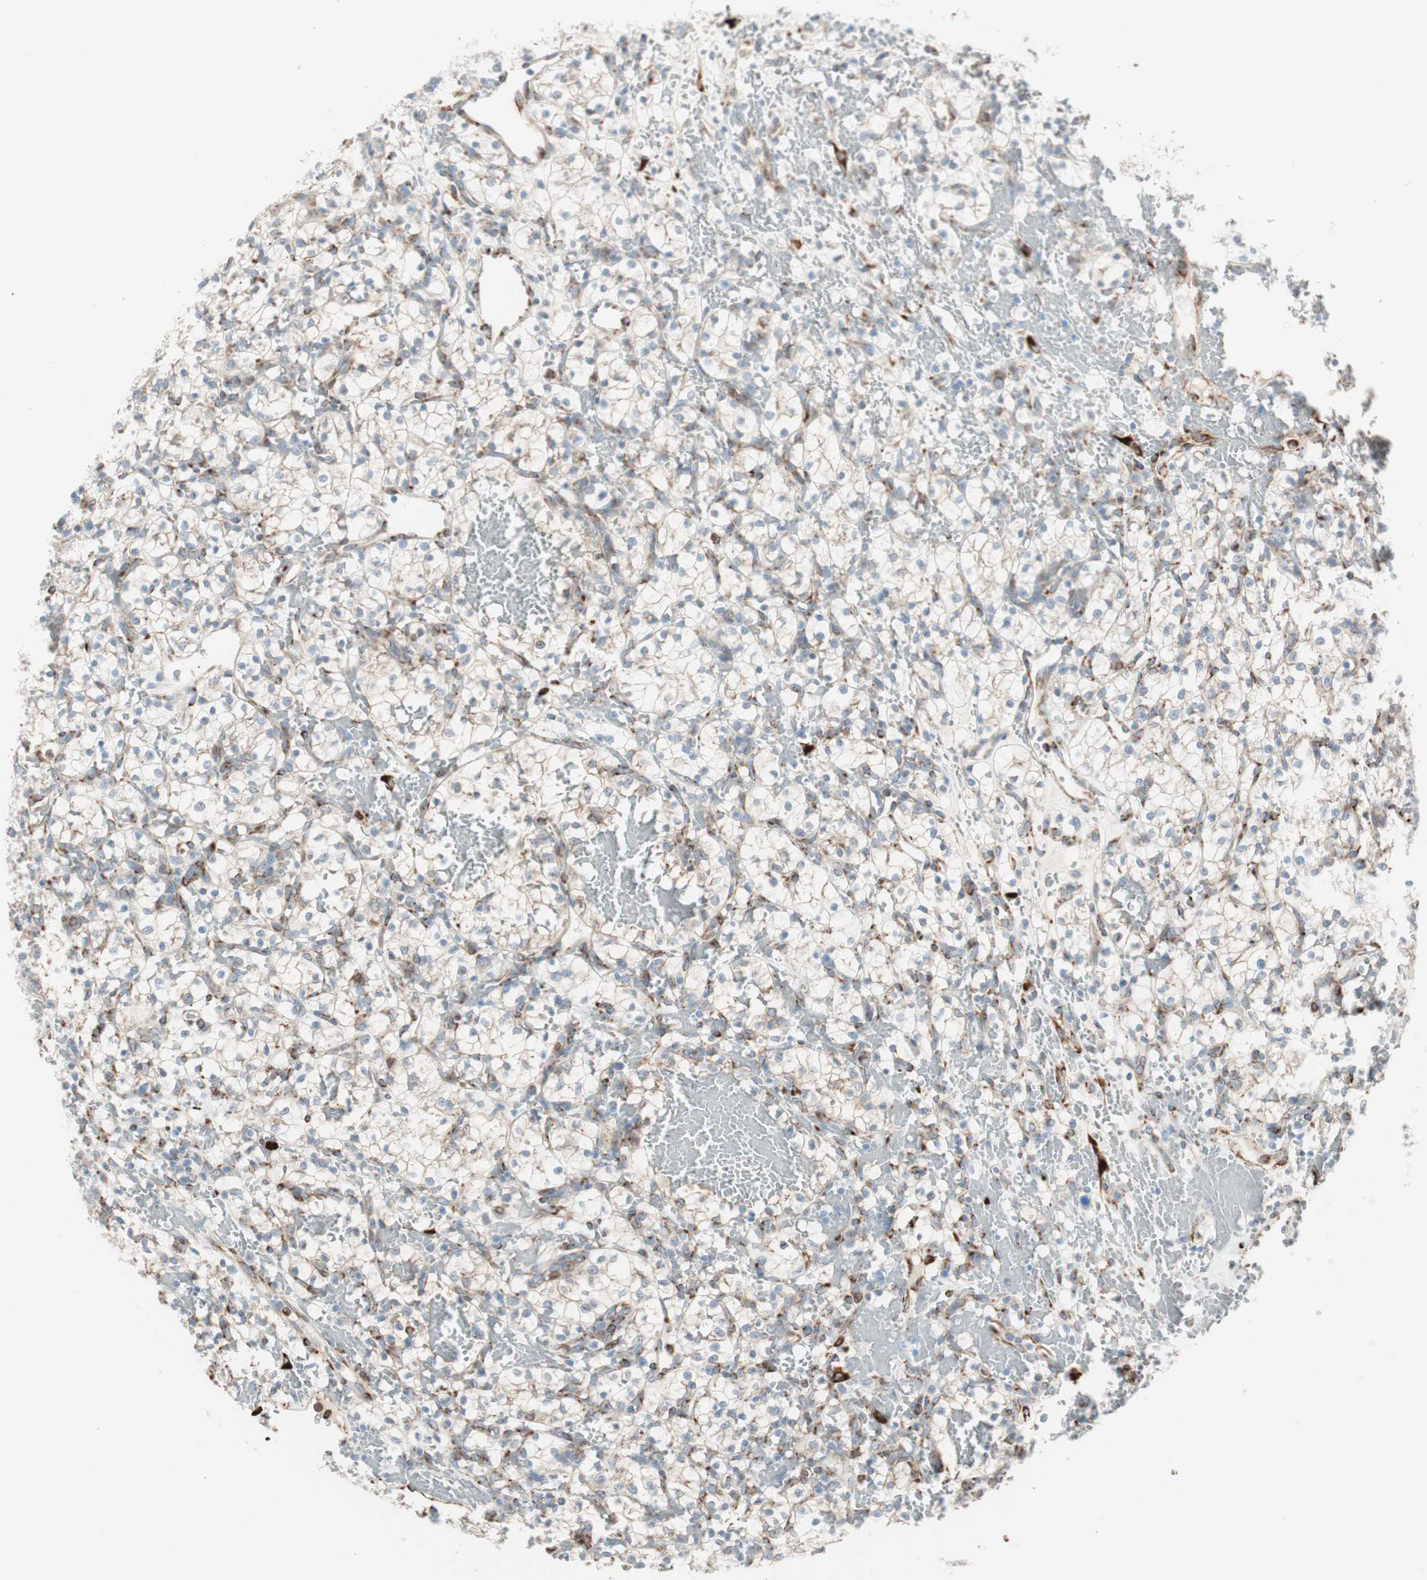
{"staining": {"intensity": "weak", "quantity": "<25%", "location": "cytoplasmic/membranous"}, "tissue": "renal cancer", "cell_type": "Tumor cells", "image_type": "cancer", "snomed": [{"axis": "morphology", "description": "Adenocarcinoma, NOS"}, {"axis": "topography", "description": "Kidney"}], "caption": "Tumor cells show no significant protein staining in adenocarcinoma (renal).", "gene": "P4HTM", "patient": {"sex": "female", "age": 60}}